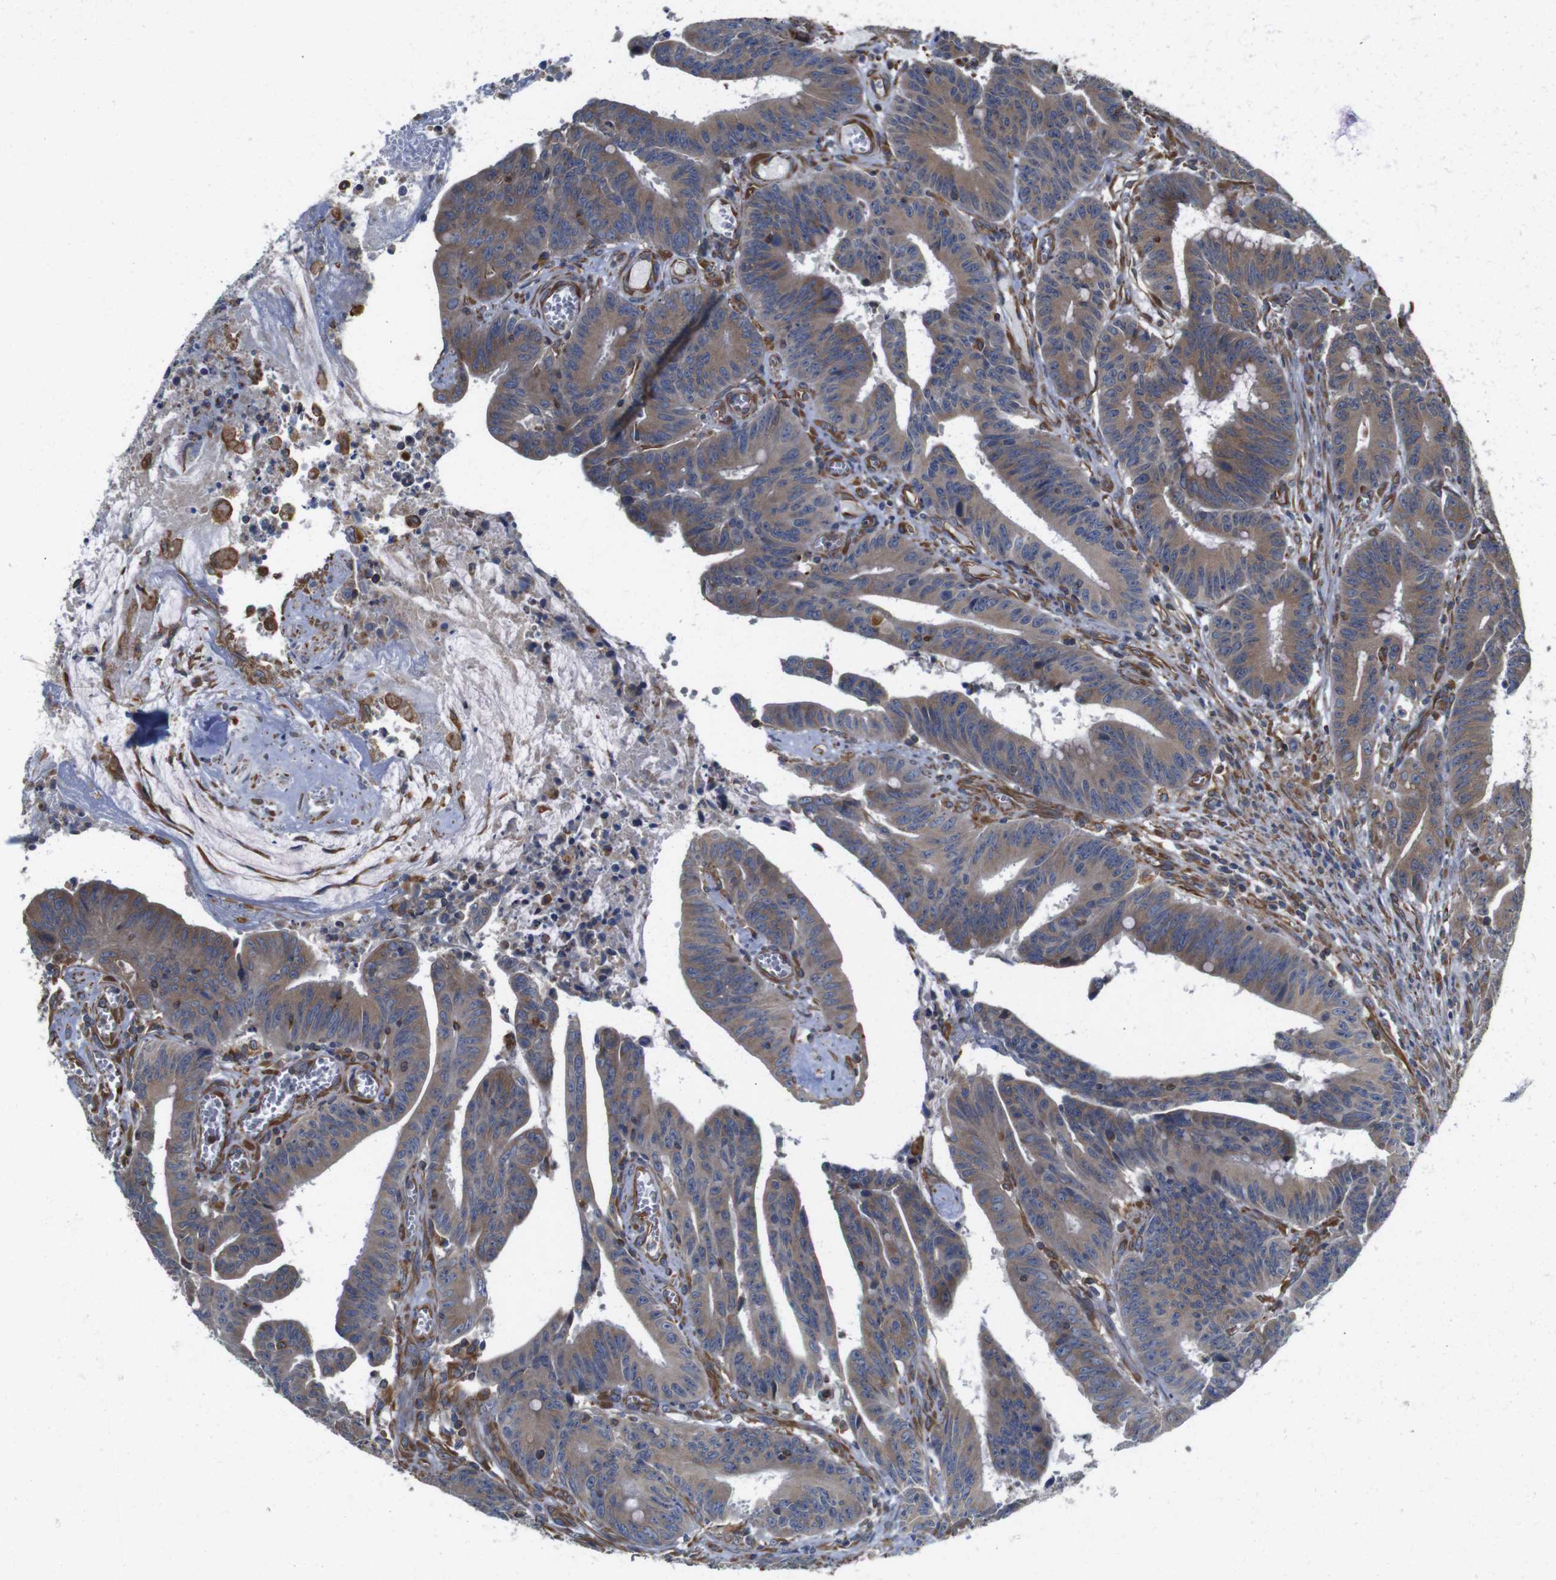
{"staining": {"intensity": "weak", "quantity": ">75%", "location": "cytoplasmic/membranous"}, "tissue": "colorectal cancer", "cell_type": "Tumor cells", "image_type": "cancer", "snomed": [{"axis": "morphology", "description": "Adenocarcinoma, NOS"}, {"axis": "topography", "description": "Colon"}], "caption": "Protein staining exhibits weak cytoplasmic/membranous positivity in approximately >75% of tumor cells in colorectal adenocarcinoma.", "gene": "POMK", "patient": {"sex": "male", "age": 45}}